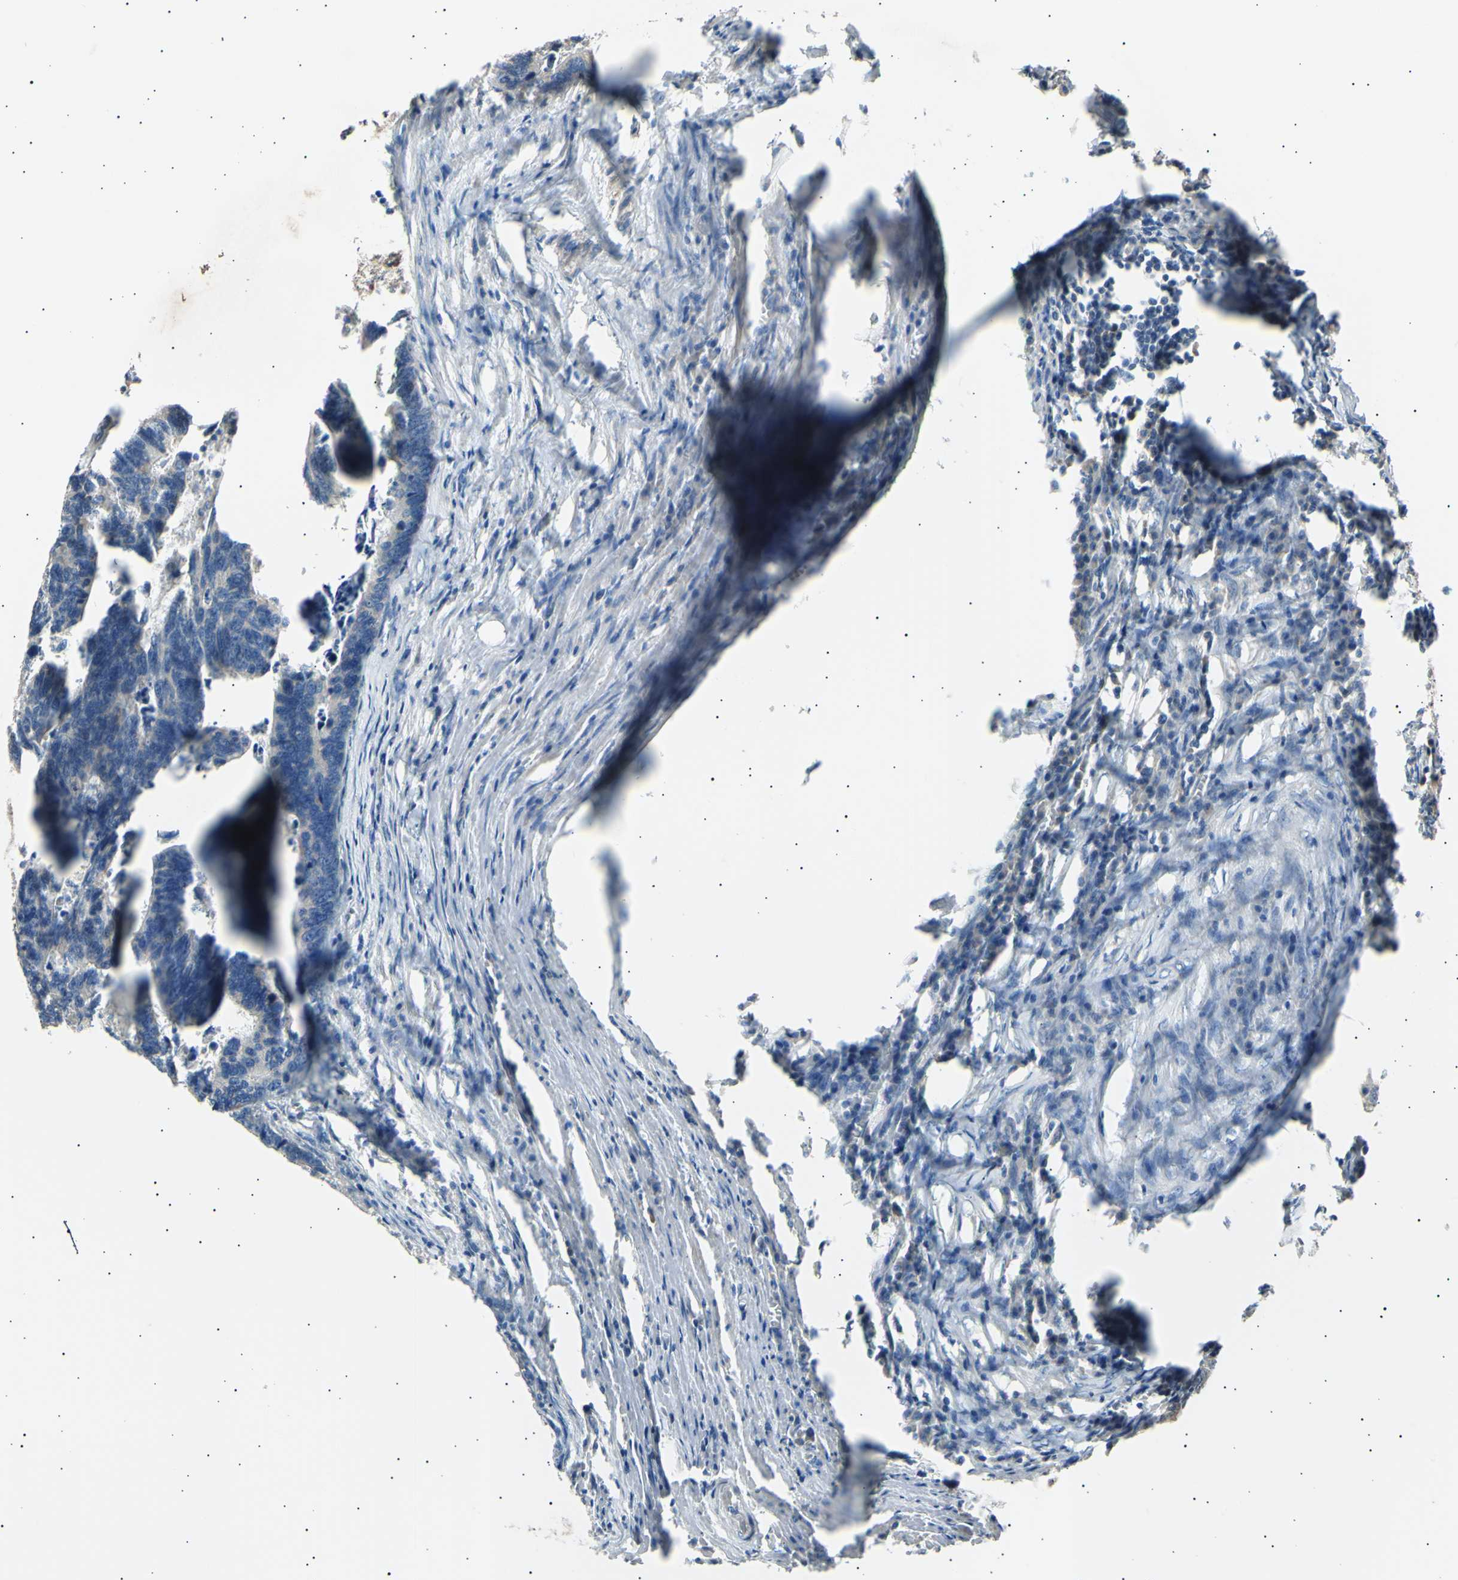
{"staining": {"intensity": "negative", "quantity": "none", "location": "none"}, "tissue": "colorectal cancer", "cell_type": "Tumor cells", "image_type": "cancer", "snomed": [{"axis": "morphology", "description": "Adenocarcinoma, NOS"}, {"axis": "topography", "description": "Colon"}], "caption": "IHC image of neoplastic tissue: human colorectal cancer stained with DAB (3,3'-diaminobenzidine) shows no significant protein expression in tumor cells.", "gene": "ITGA6", "patient": {"sex": "male", "age": 72}}